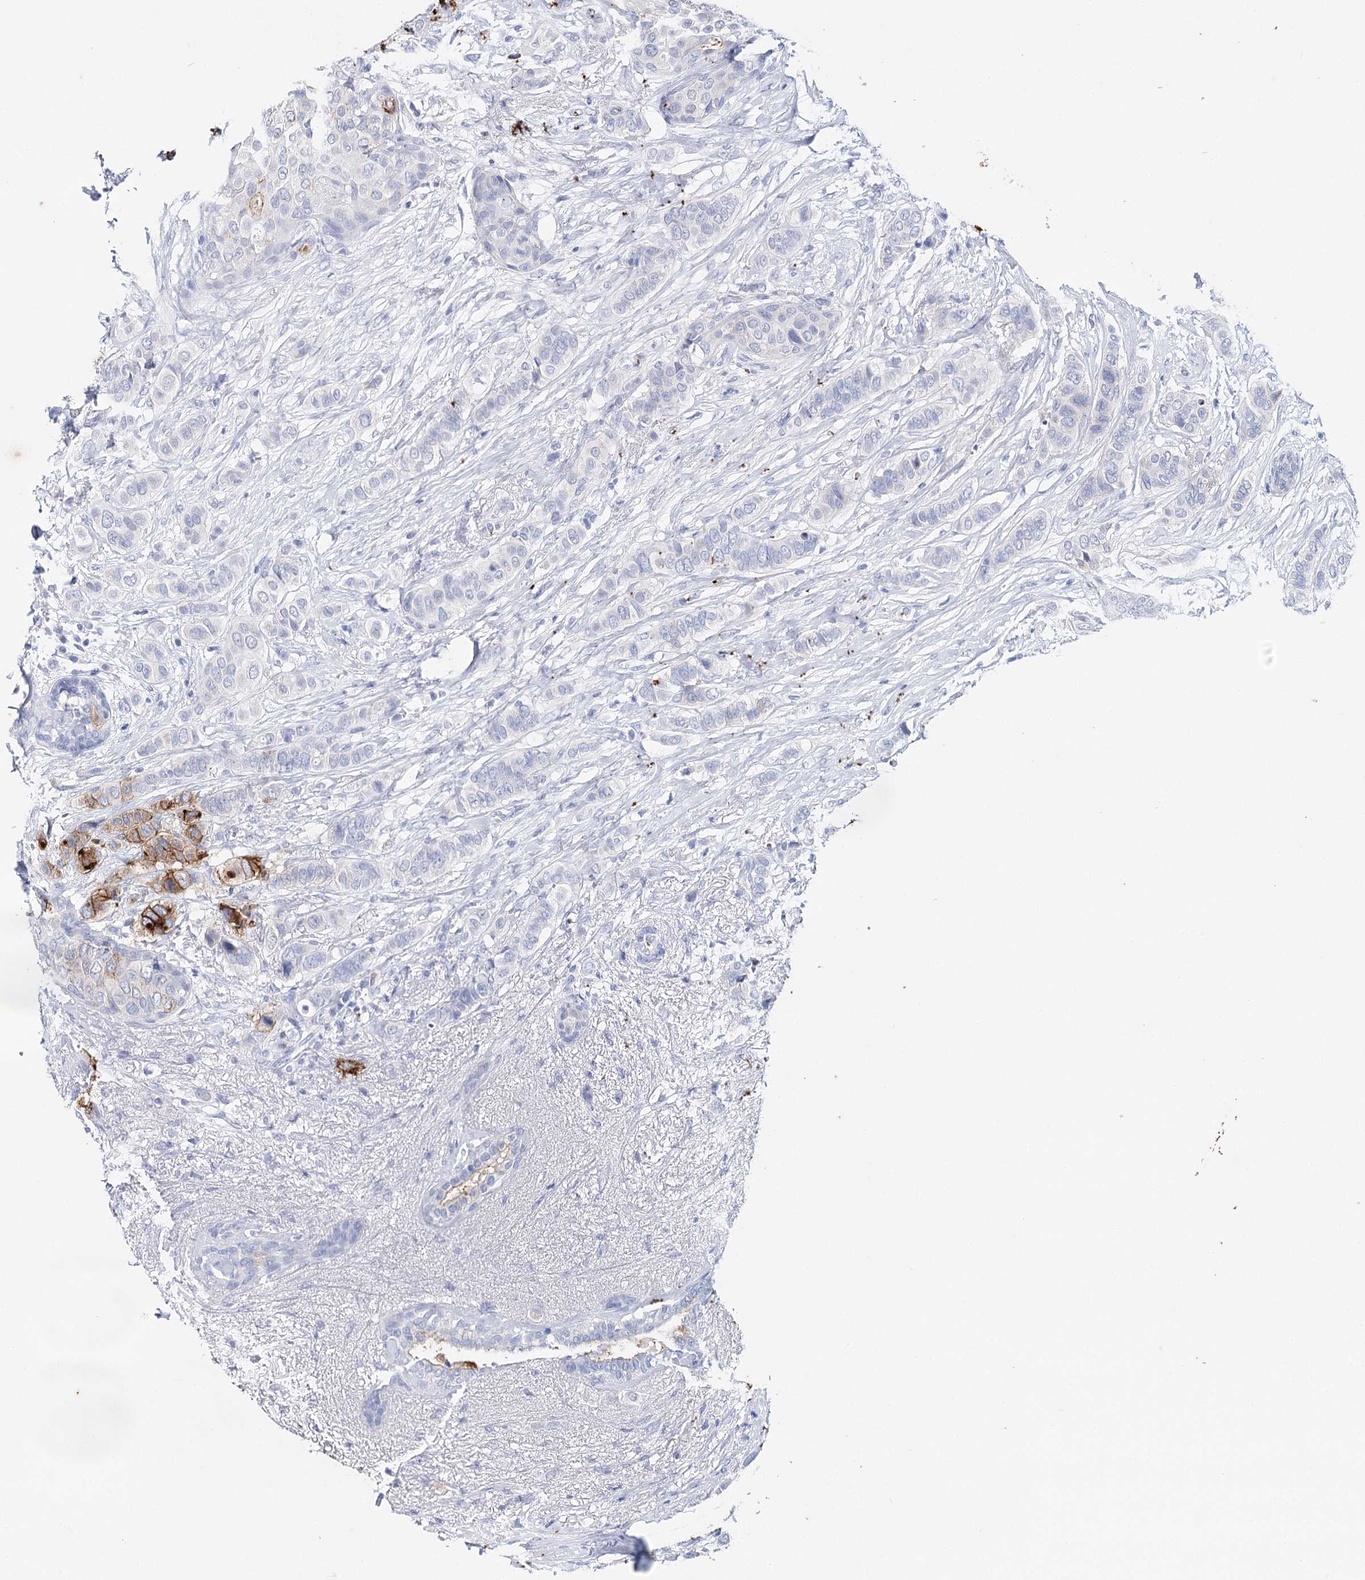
{"staining": {"intensity": "strong", "quantity": "<25%", "location": "cytoplasmic/membranous"}, "tissue": "breast cancer", "cell_type": "Tumor cells", "image_type": "cancer", "snomed": [{"axis": "morphology", "description": "Lobular carcinoma"}, {"axis": "topography", "description": "Breast"}], "caption": "A micrograph of human breast cancer (lobular carcinoma) stained for a protein shows strong cytoplasmic/membranous brown staining in tumor cells.", "gene": "CEACAM8", "patient": {"sex": "female", "age": 51}}